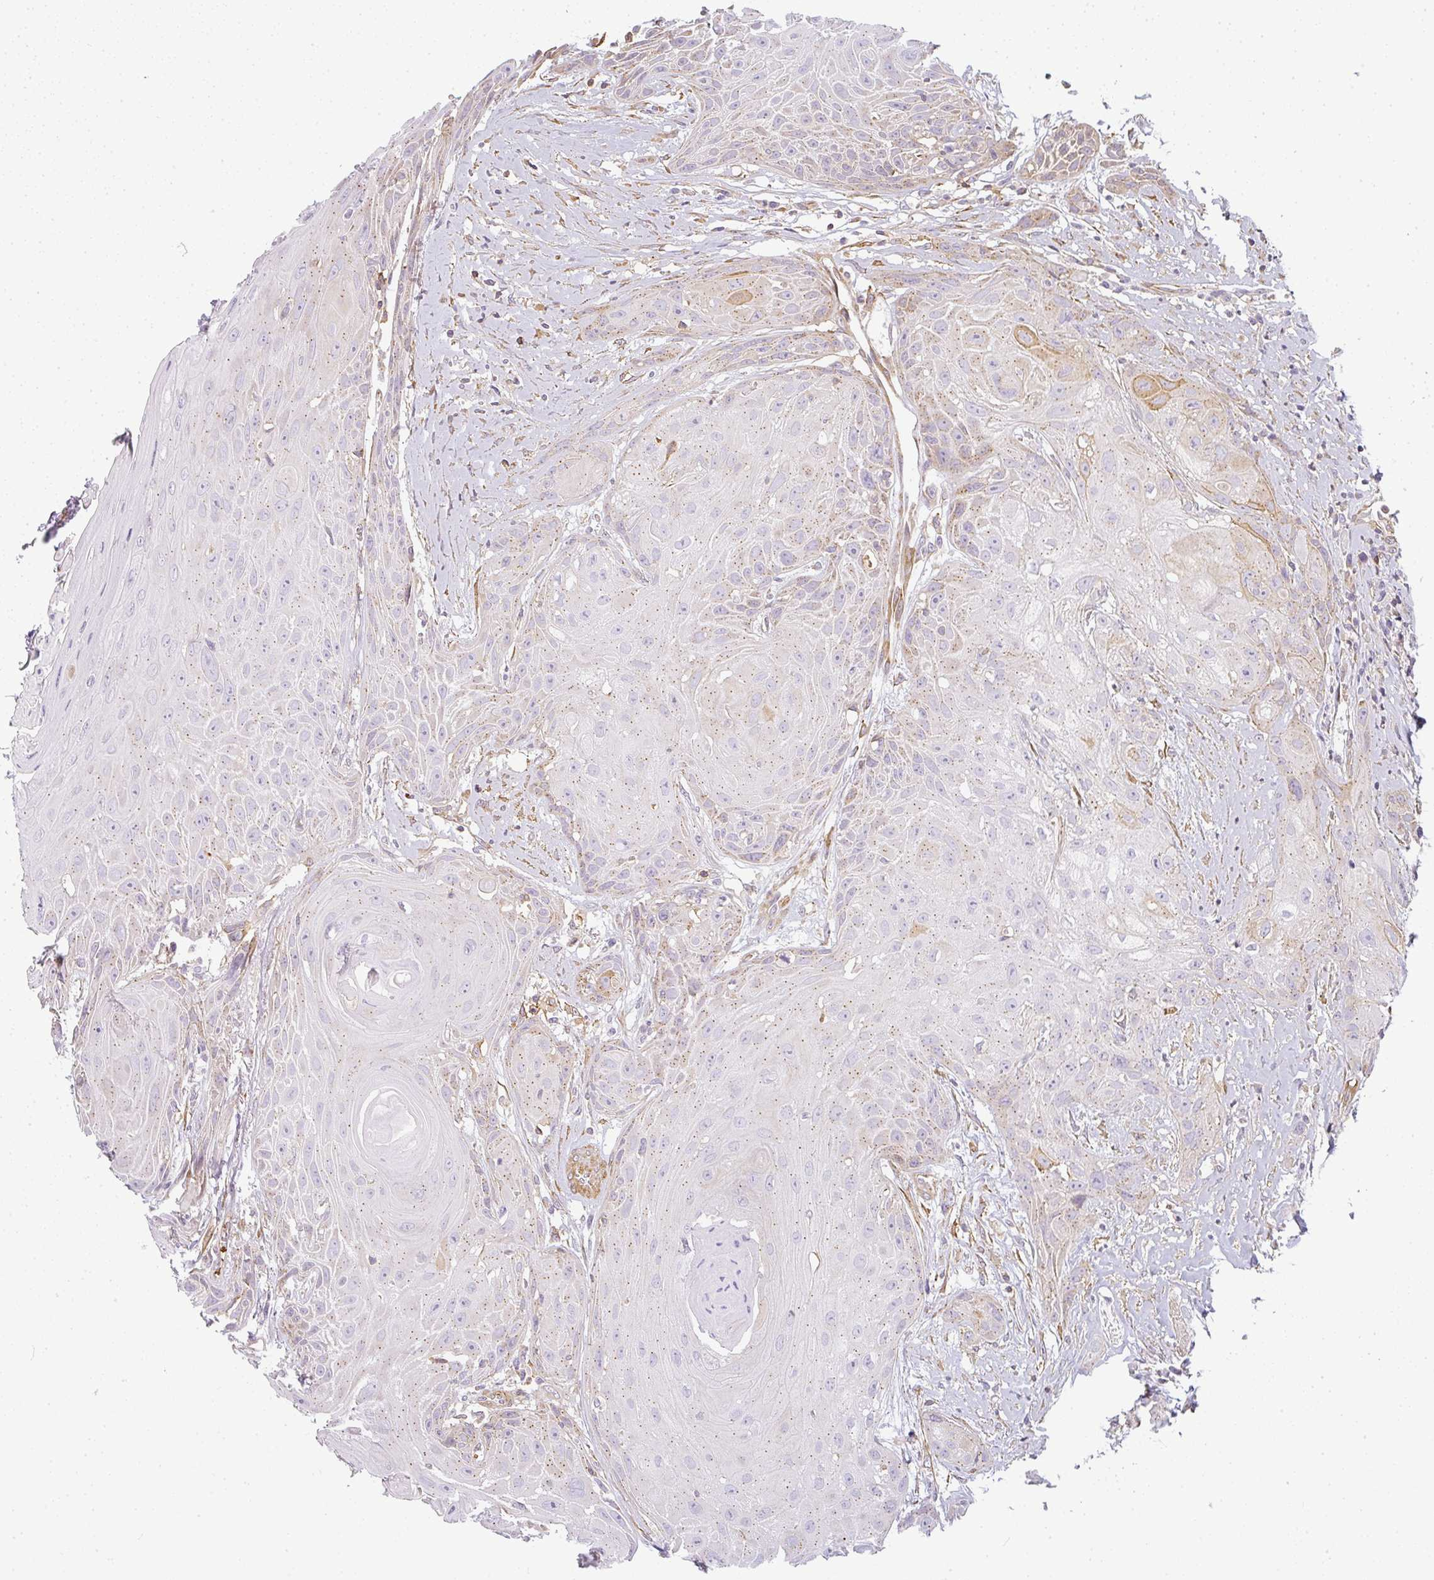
{"staining": {"intensity": "weak", "quantity": "25%-75%", "location": "cytoplasmic/membranous"}, "tissue": "head and neck cancer", "cell_type": "Tumor cells", "image_type": "cancer", "snomed": [{"axis": "morphology", "description": "Squamous cell carcinoma, NOS"}, {"axis": "topography", "description": "Head-Neck"}], "caption": "Weak cytoplasmic/membranous protein expression is present in approximately 25%-75% of tumor cells in head and neck cancer. The staining is performed using DAB brown chromogen to label protein expression. The nuclei are counter-stained blue using hematoxylin.", "gene": "SULF1", "patient": {"sex": "female", "age": 73}}